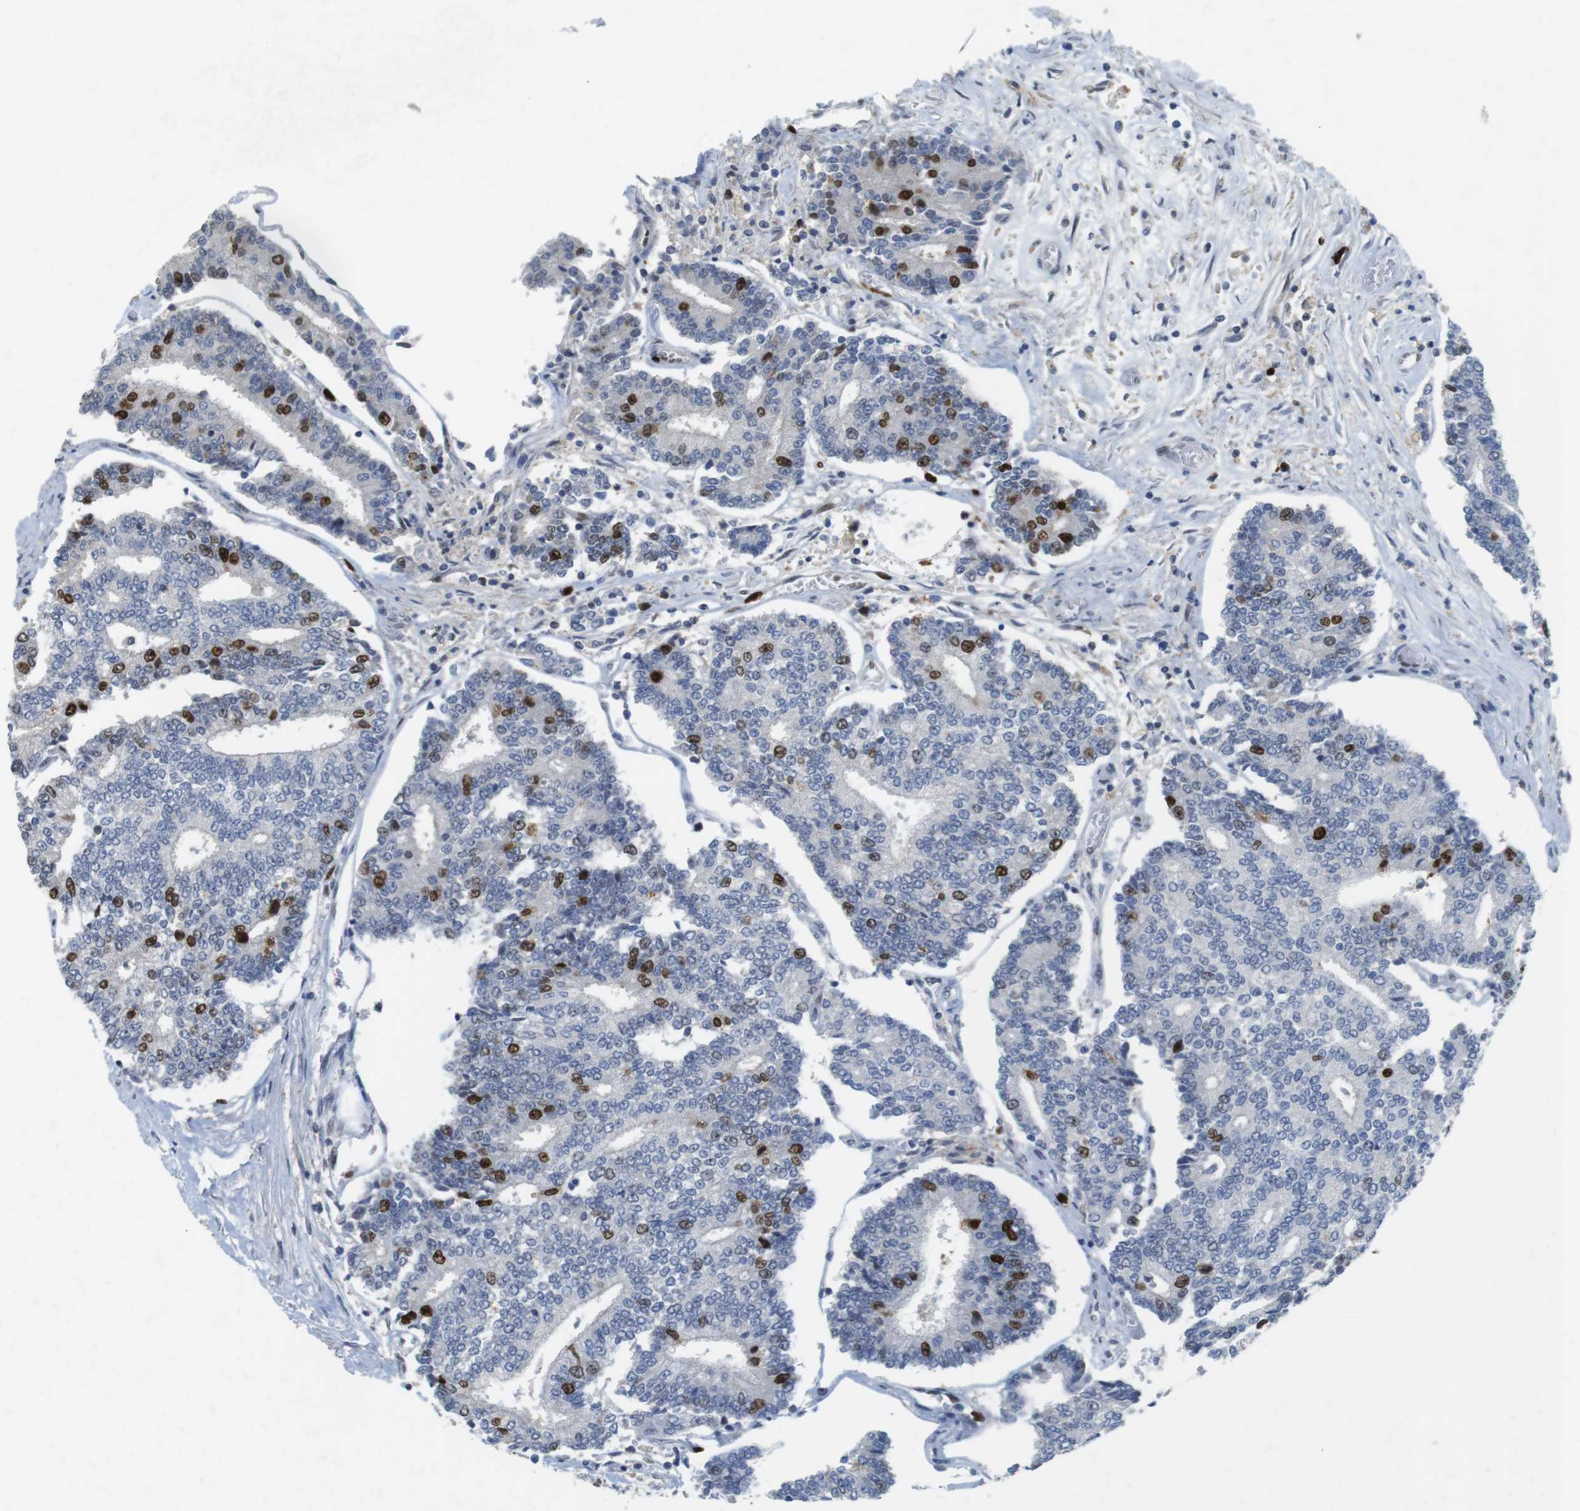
{"staining": {"intensity": "strong", "quantity": "<25%", "location": "nuclear"}, "tissue": "prostate cancer", "cell_type": "Tumor cells", "image_type": "cancer", "snomed": [{"axis": "morphology", "description": "Normal tissue, NOS"}, {"axis": "morphology", "description": "Adenocarcinoma, High grade"}, {"axis": "topography", "description": "Prostate"}, {"axis": "topography", "description": "Seminal veicle"}], "caption": "An immunohistochemistry histopathology image of neoplastic tissue is shown. Protein staining in brown highlights strong nuclear positivity in prostate high-grade adenocarcinoma within tumor cells.", "gene": "KPNA2", "patient": {"sex": "male", "age": 55}}